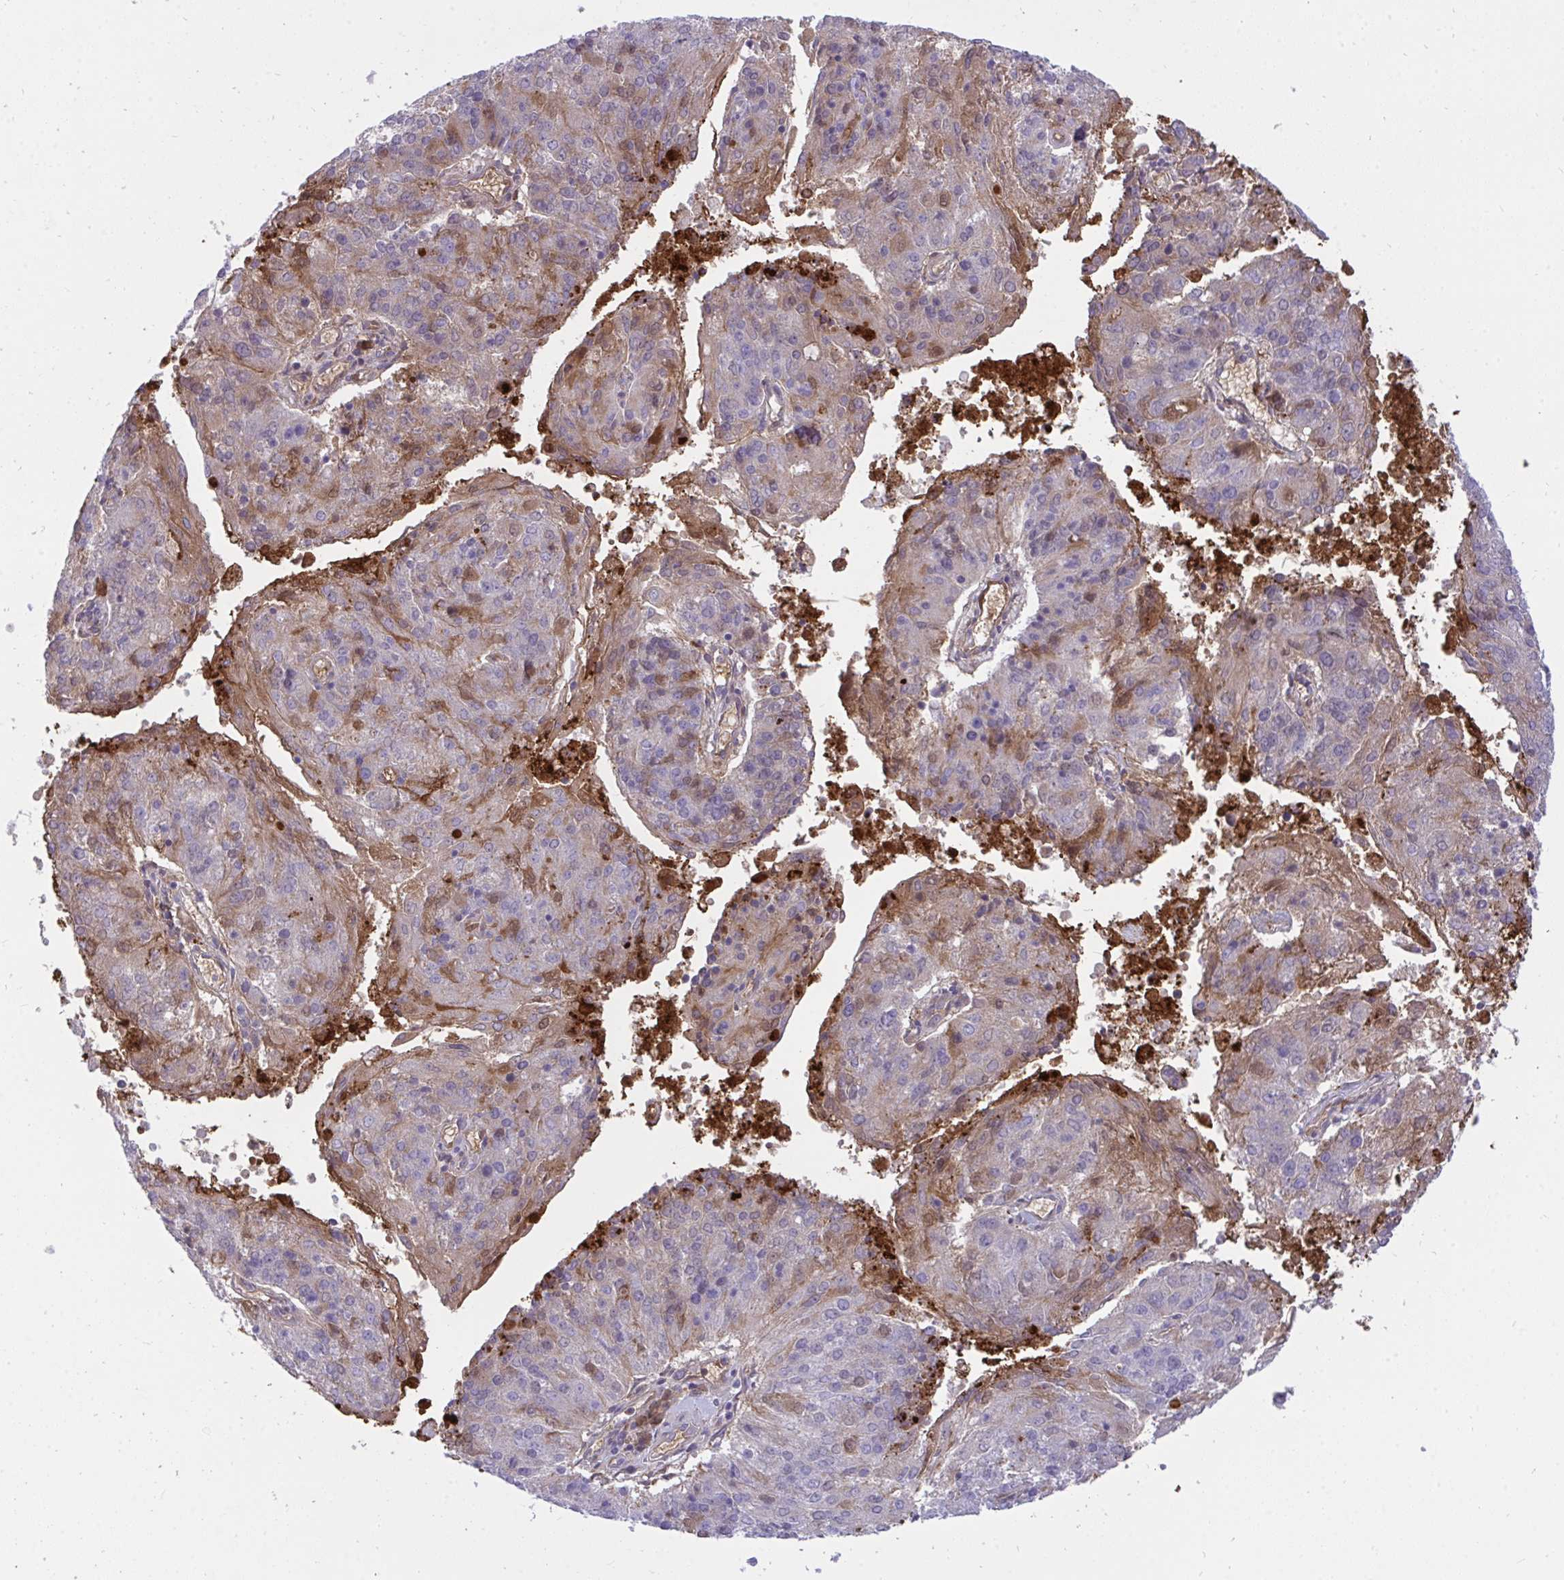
{"staining": {"intensity": "moderate", "quantity": "<25%", "location": "cytoplasmic/membranous"}, "tissue": "endometrial cancer", "cell_type": "Tumor cells", "image_type": "cancer", "snomed": [{"axis": "morphology", "description": "Adenocarcinoma, NOS"}, {"axis": "topography", "description": "Endometrium"}], "caption": "This is an image of IHC staining of endometrial cancer (adenocarcinoma), which shows moderate positivity in the cytoplasmic/membranous of tumor cells.", "gene": "F2", "patient": {"sex": "female", "age": 82}}